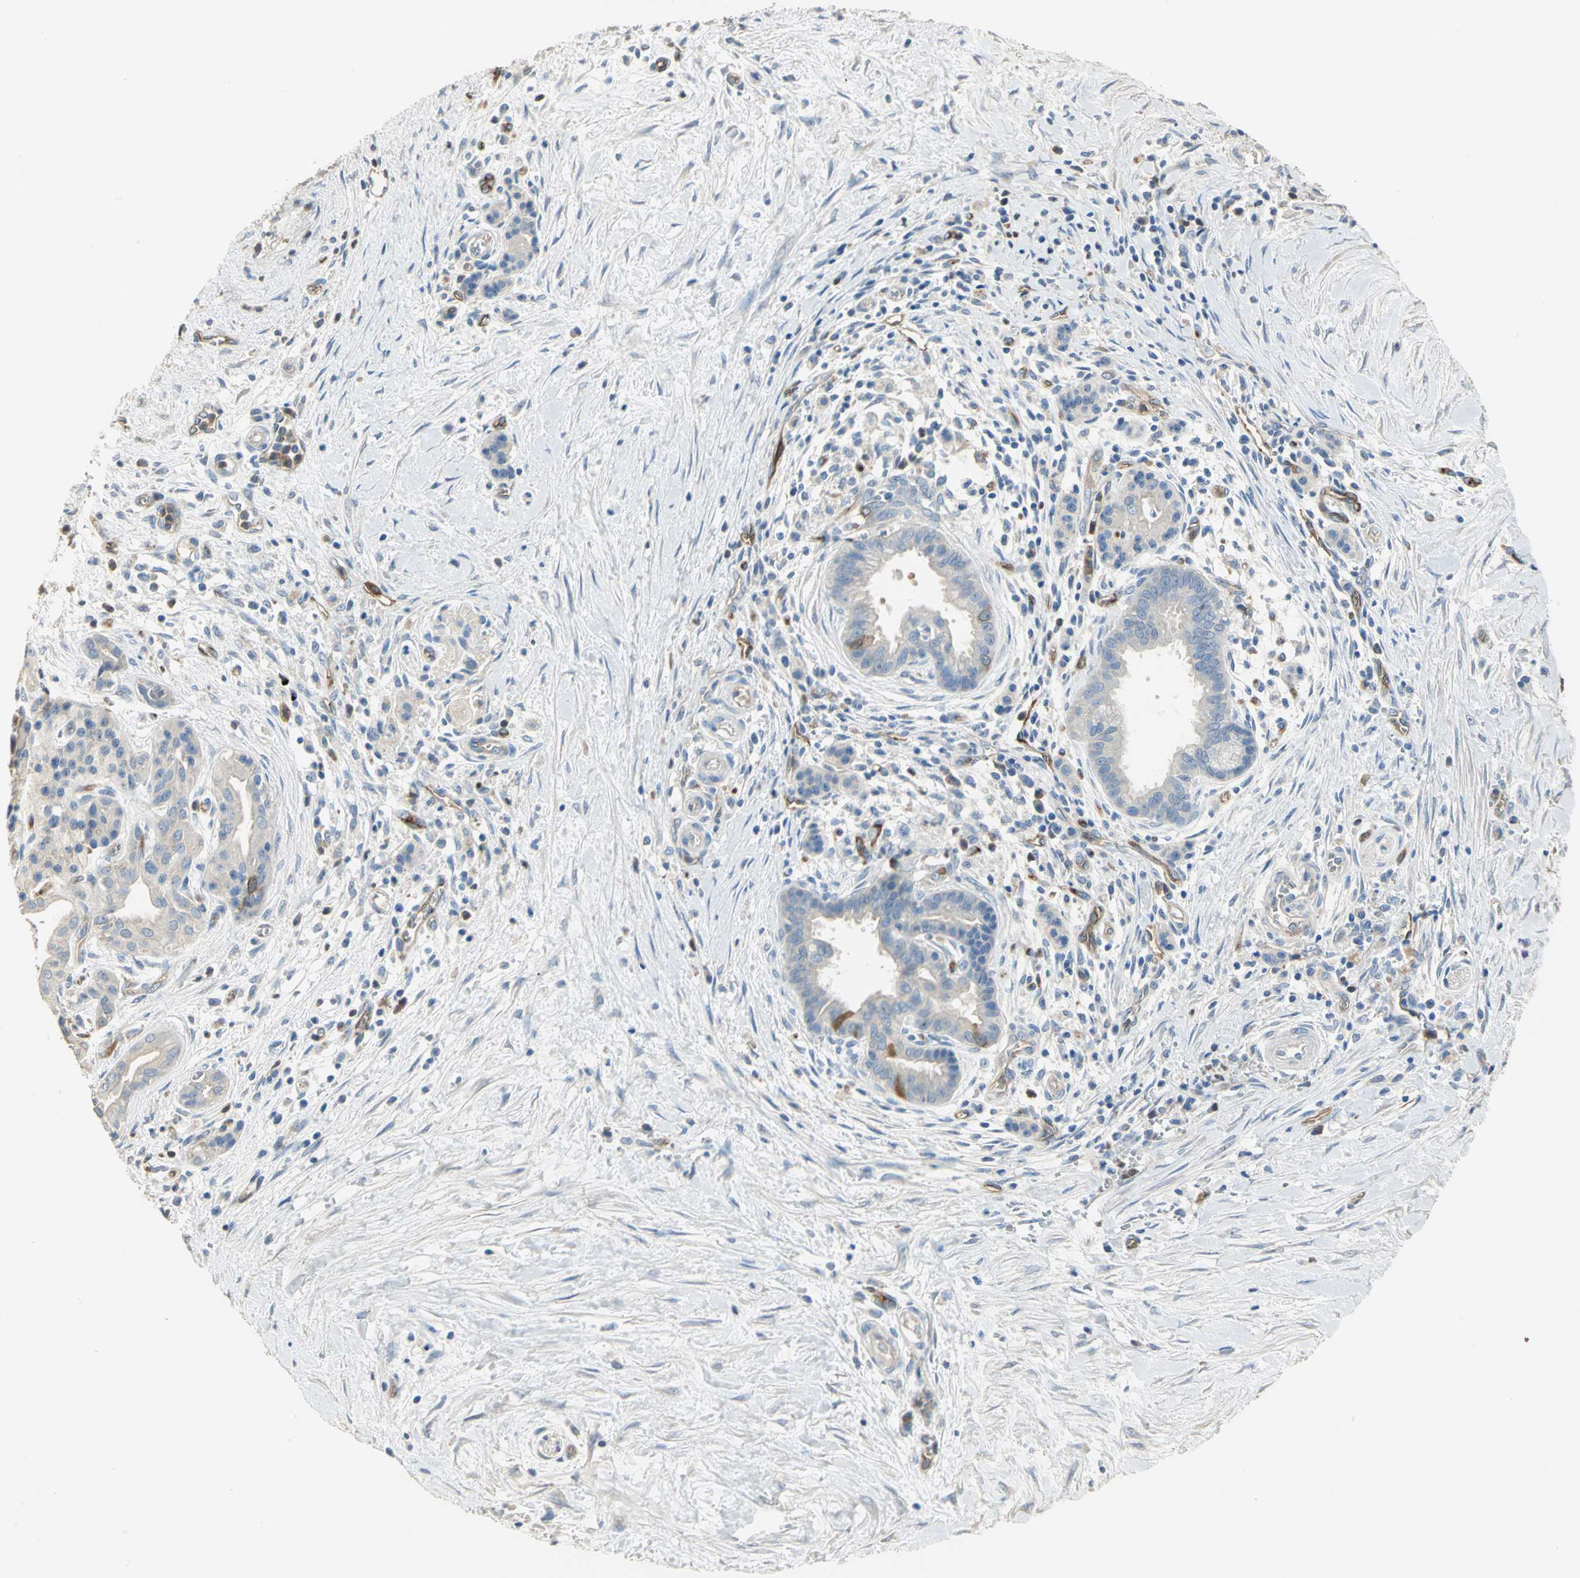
{"staining": {"intensity": "moderate", "quantity": "<25%", "location": "cytoplasmic/membranous"}, "tissue": "pancreatic cancer", "cell_type": "Tumor cells", "image_type": "cancer", "snomed": [{"axis": "morphology", "description": "Adenocarcinoma, NOS"}, {"axis": "topography", "description": "Pancreas"}], "caption": "This histopathology image exhibits immunohistochemistry (IHC) staining of human pancreatic adenocarcinoma, with low moderate cytoplasmic/membranous expression in about <25% of tumor cells.", "gene": "DLGAP5", "patient": {"sex": "male", "age": 59}}